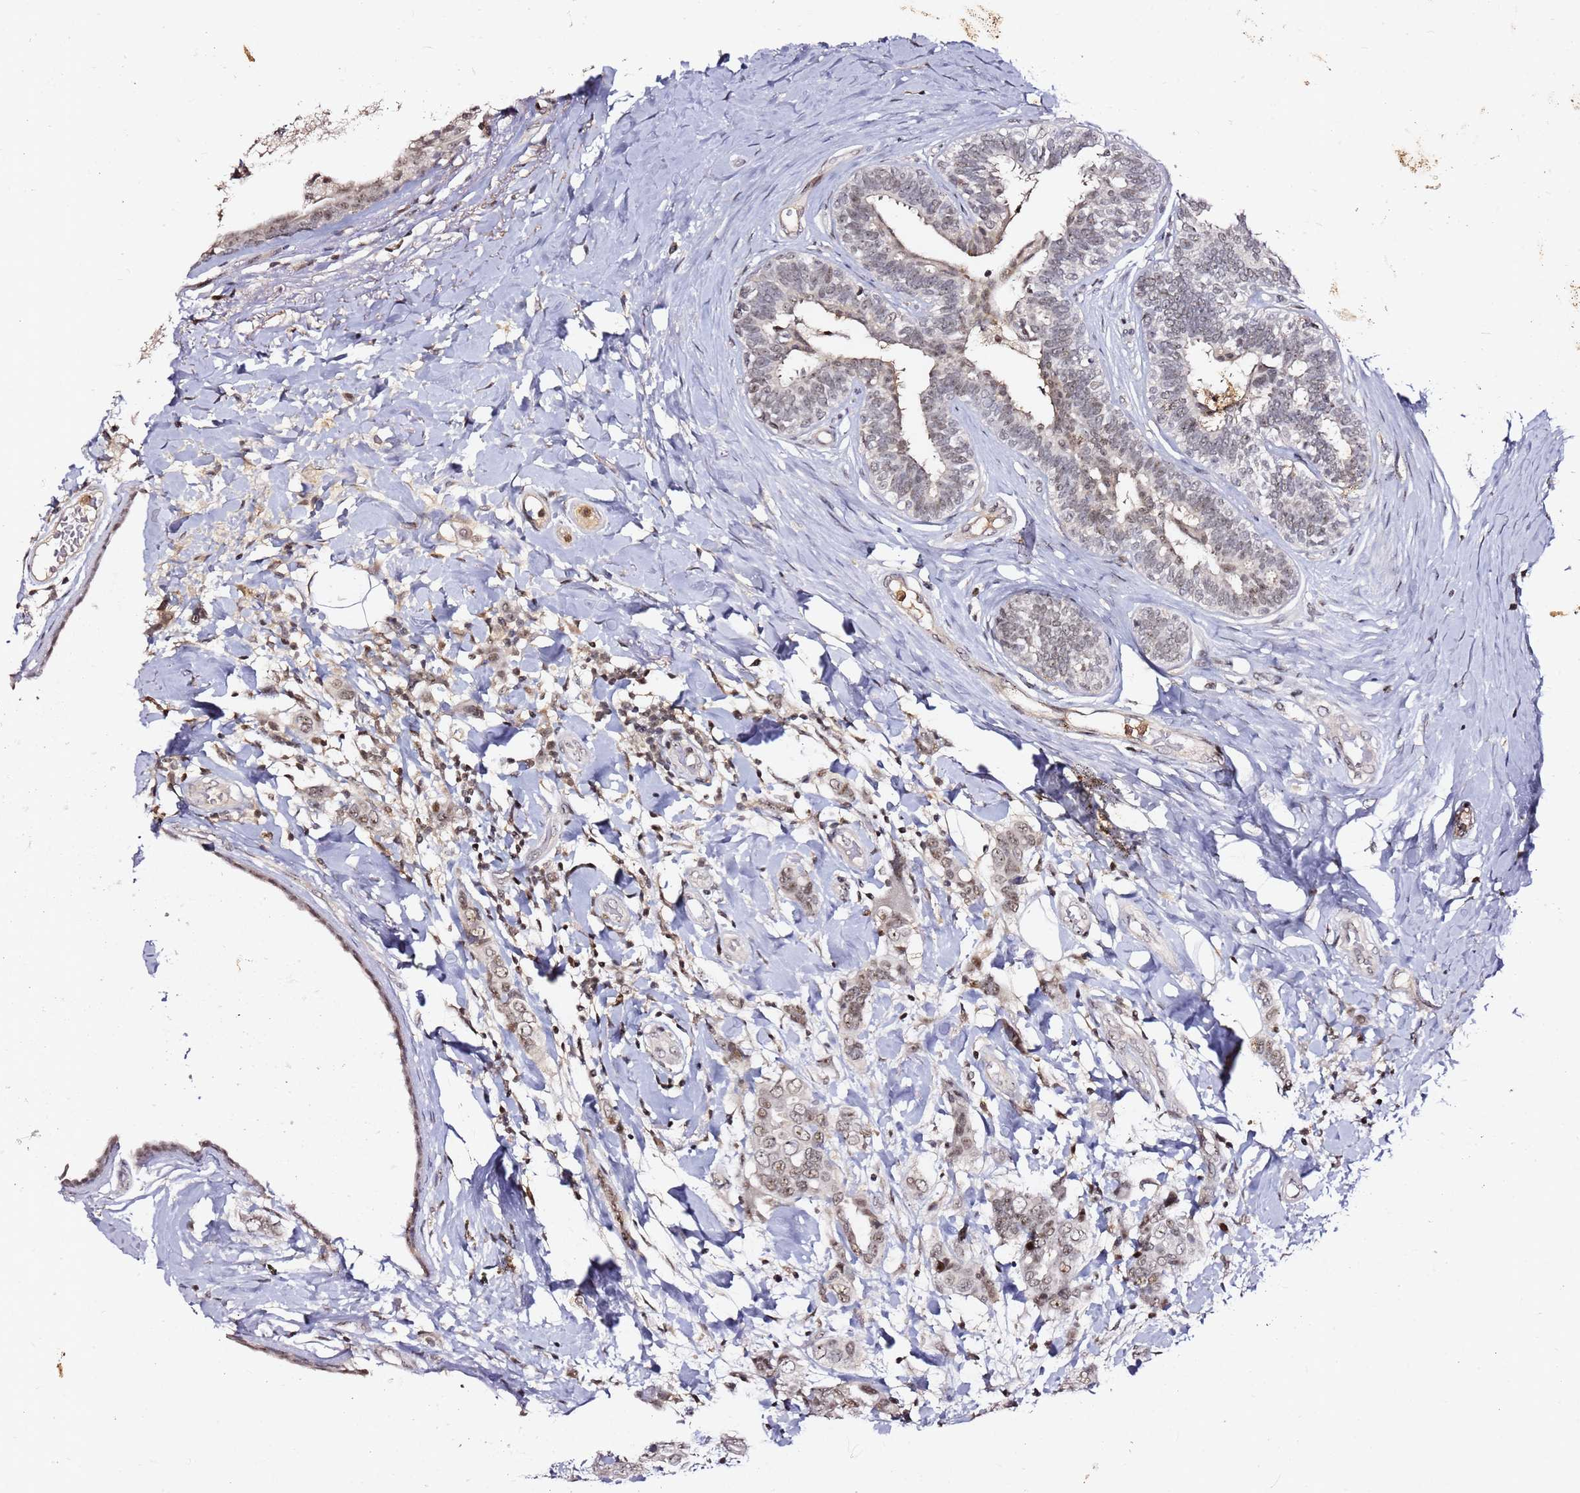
{"staining": {"intensity": "moderate", "quantity": ">75%", "location": "nuclear"}, "tissue": "breast cancer", "cell_type": "Tumor cells", "image_type": "cancer", "snomed": [{"axis": "morphology", "description": "Lobular carcinoma"}, {"axis": "topography", "description": "Breast"}], "caption": "Approximately >75% of tumor cells in human lobular carcinoma (breast) exhibit moderate nuclear protein expression as visualized by brown immunohistochemical staining.", "gene": "FCF1", "patient": {"sex": "female", "age": 51}}